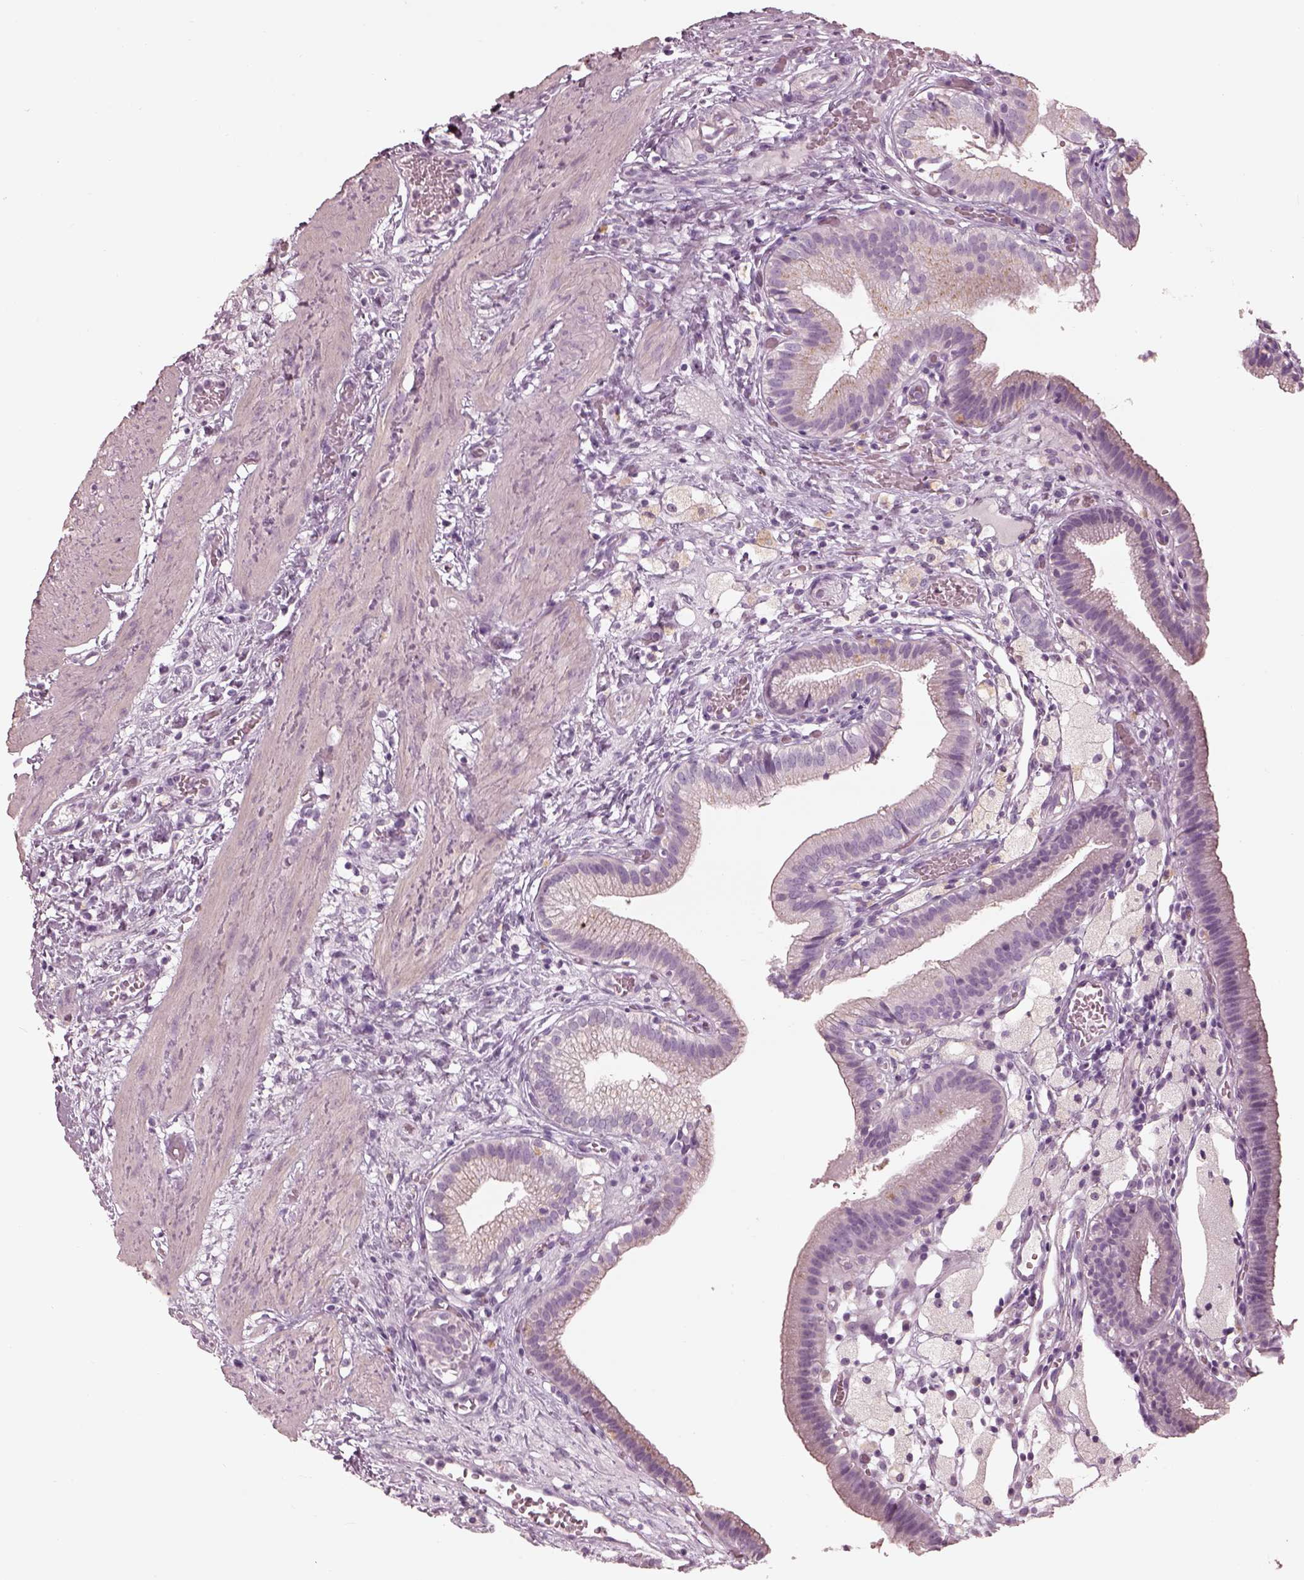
{"staining": {"intensity": "negative", "quantity": "none", "location": "none"}, "tissue": "gallbladder", "cell_type": "Glandular cells", "image_type": "normal", "snomed": [{"axis": "morphology", "description": "Normal tissue, NOS"}, {"axis": "topography", "description": "Gallbladder"}], "caption": "A high-resolution photomicrograph shows immunohistochemistry (IHC) staining of normal gallbladder, which shows no significant staining in glandular cells. (DAB (3,3'-diaminobenzidine) immunohistochemistry (IHC) with hematoxylin counter stain).", "gene": "RSPH9", "patient": {"sex": "female", "age": 24}}